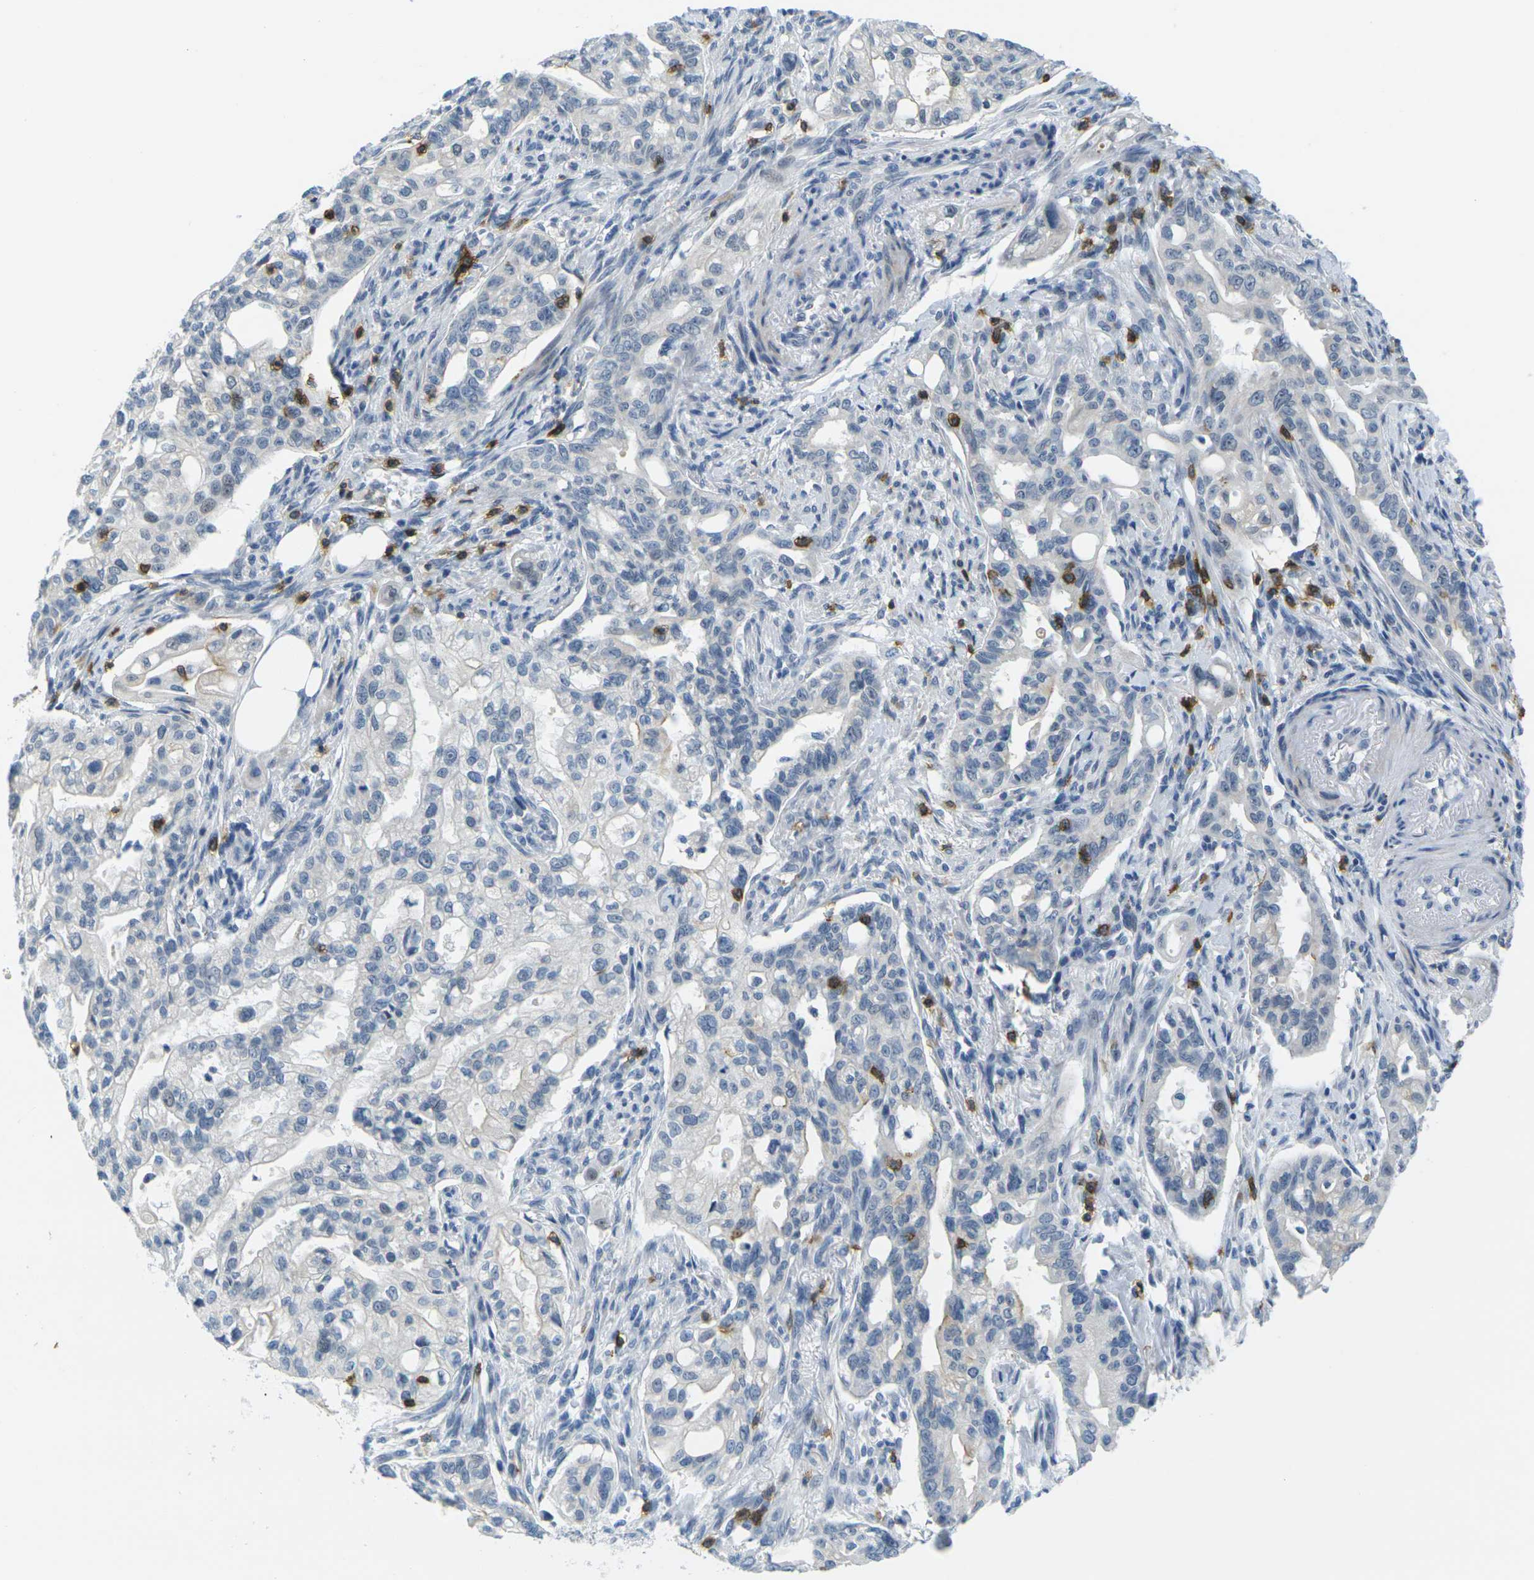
{"staining": {"intensity": "negative", "quantity": "none", "location": "none"}, "tissue": "pancreatic cancer", "cell_type": "Tumor cells", "image_type": "cancer", "snomed": [{"axis": "morphology", "description": "Normal tissue, NOS"}, {"axis": "topography", "description": "Pancreas"}], "caption": "An image of human pancreatic cancer is negative for staining in tumor cells. (Stains: DAB immunohistochemistry (IHC) with hematoxylin counter stain, Microscopy: brightfield microscopy at high magnification).", "gene": "CD3D", "patient": {"sex": "male", "age": 42}}